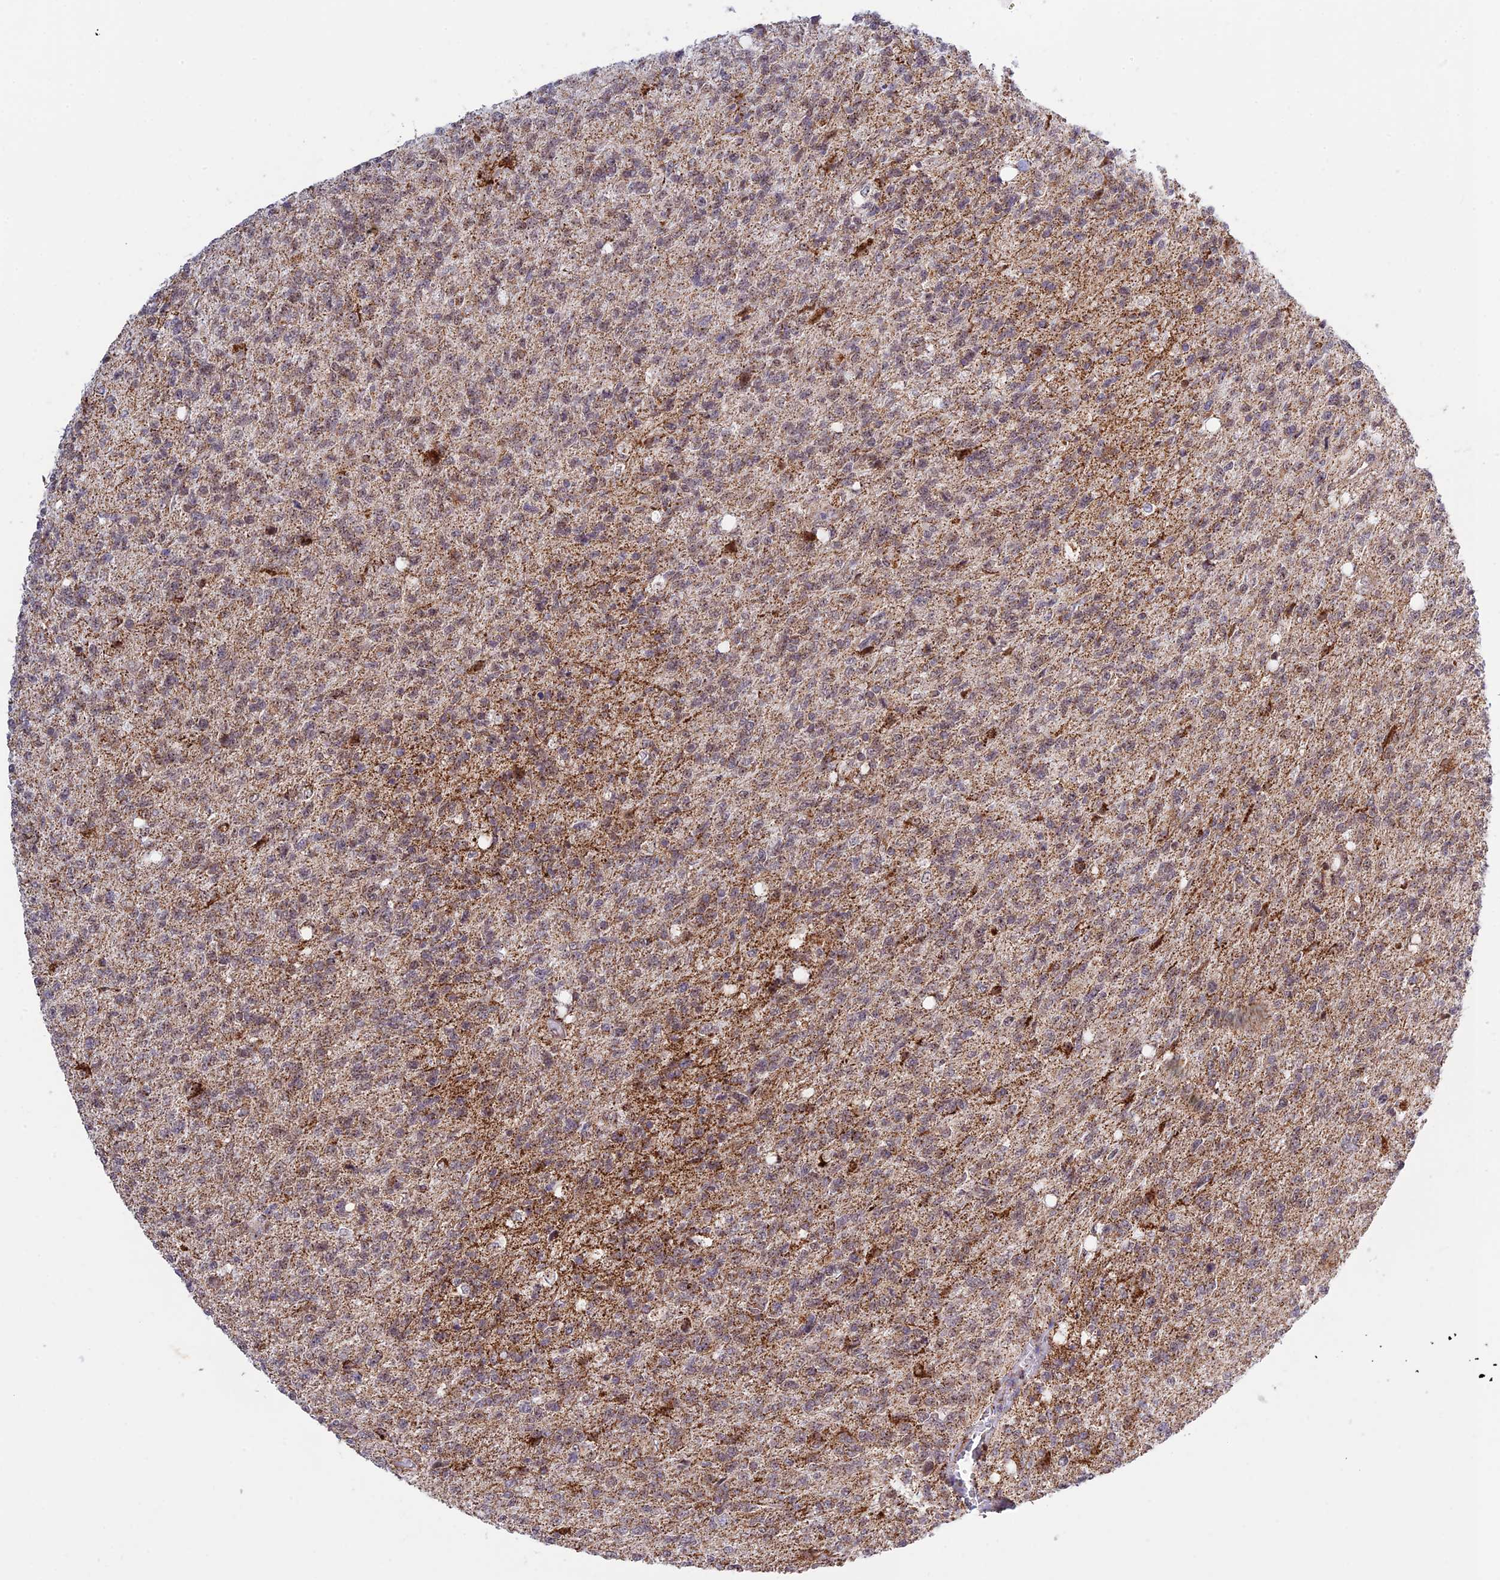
{"staining": {"intensity": "moderate", "quantity": "<25%", "location": "cytoplasmic/membranous"}, "tissue": "glioma", "cell_type": "Tumor cells", "image_type": "cancer", "snomed": [{"axis": "morphology", "description": "Glioma, malignant, High grade"}, {"axis": "topography", "description": "Brain"}], "caption": "Brown immunohistochemical staining in human glioma demonstrates moderate cytoplasmic/membranous positivity in about <25% of tumor cells.", "gene": "POLR1G", "patient": {"sex": "male", "age": 56}}